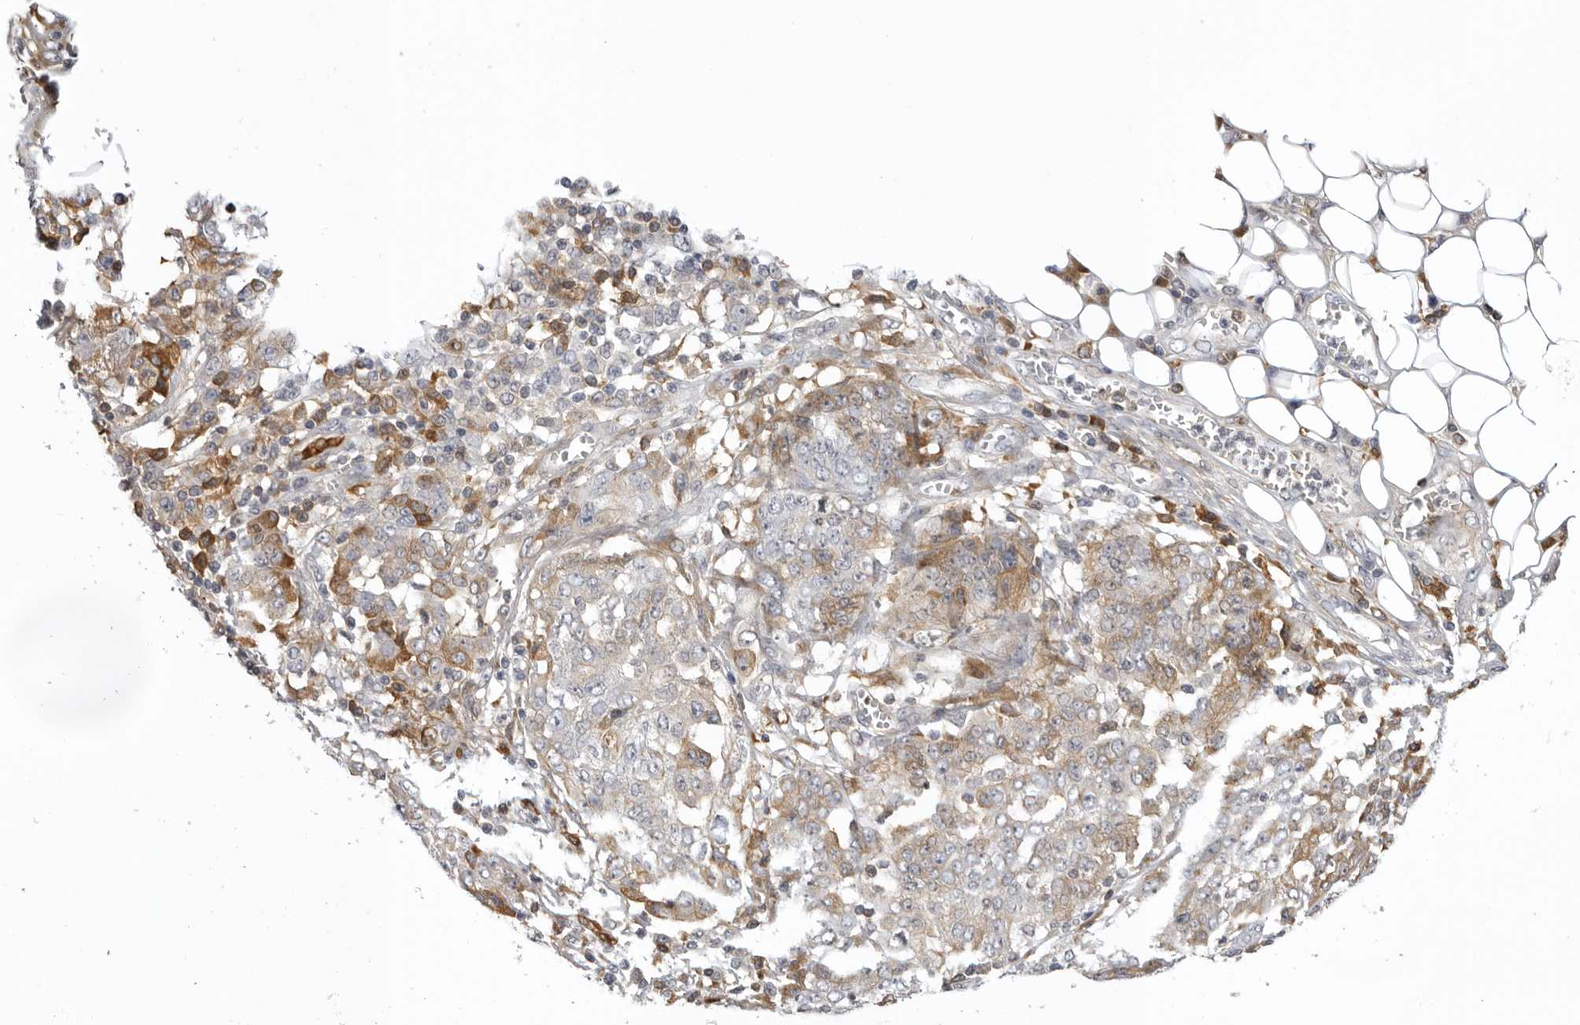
{"staining": {"intensity": "weak", "quantity": "<25%", "location": "cytoplasmic/membranous"}, "tissue": "ovarian cancer", "cell_type": "Tumor cells", "image_type": "cancer", "snomed": [{"axis": "morphology", "description": "Cystadenocarcinoma, serous, NOS"}, {"axis": "topography", "description": "Soft tissue"}, {"axis": "topography", "description": "Ovary"}], "caption": "Tumor cells show no significant staining in ovarian serous cystadenocarcinoma.", "gene": "PLEKHF2", "patient": {"sex": "female", "age": 57}}